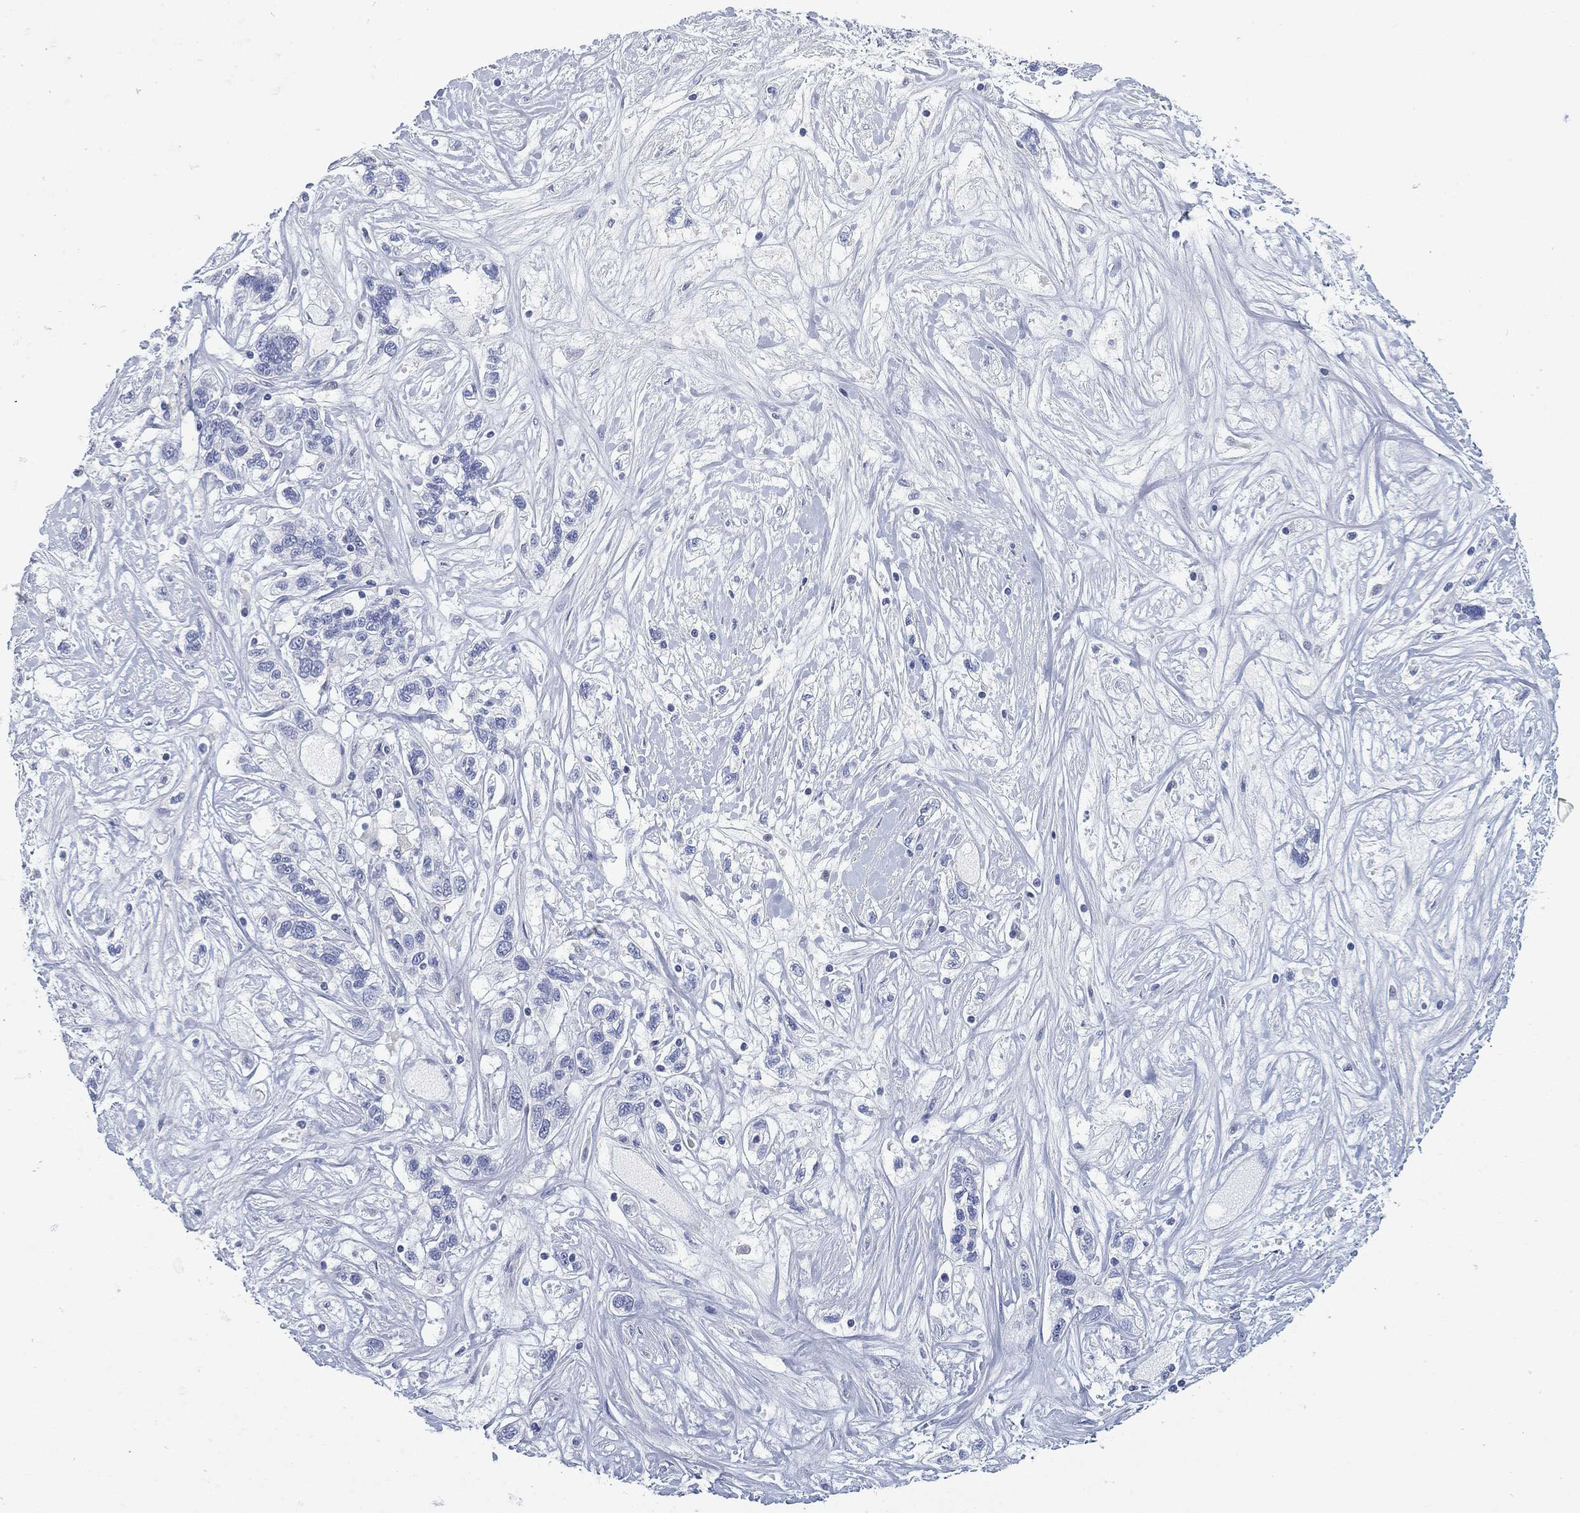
{"staining": {"intensity": "negative", "quantity": "none", "location": "none"}, "tissue": "liver cancer", "cell_type": "Tumor cells", "image_type": "cancer", "snomed": [{"axis": "morphology", "description": "Adenocarcinoma, NOS"}, {"axis": "morphology", "description": "Cholangiocarcinoma"}, {"axis": "topography", "description": "Liver"}], "caption": "High power microscopy image of an immunohistochemistry (IHC) photomicrograph of liver cancer (adenocarcinoma), revealing no significant expression in tumor cells.", "gene": "CD79B", "patient": {"sex": "male", "age": 64}}